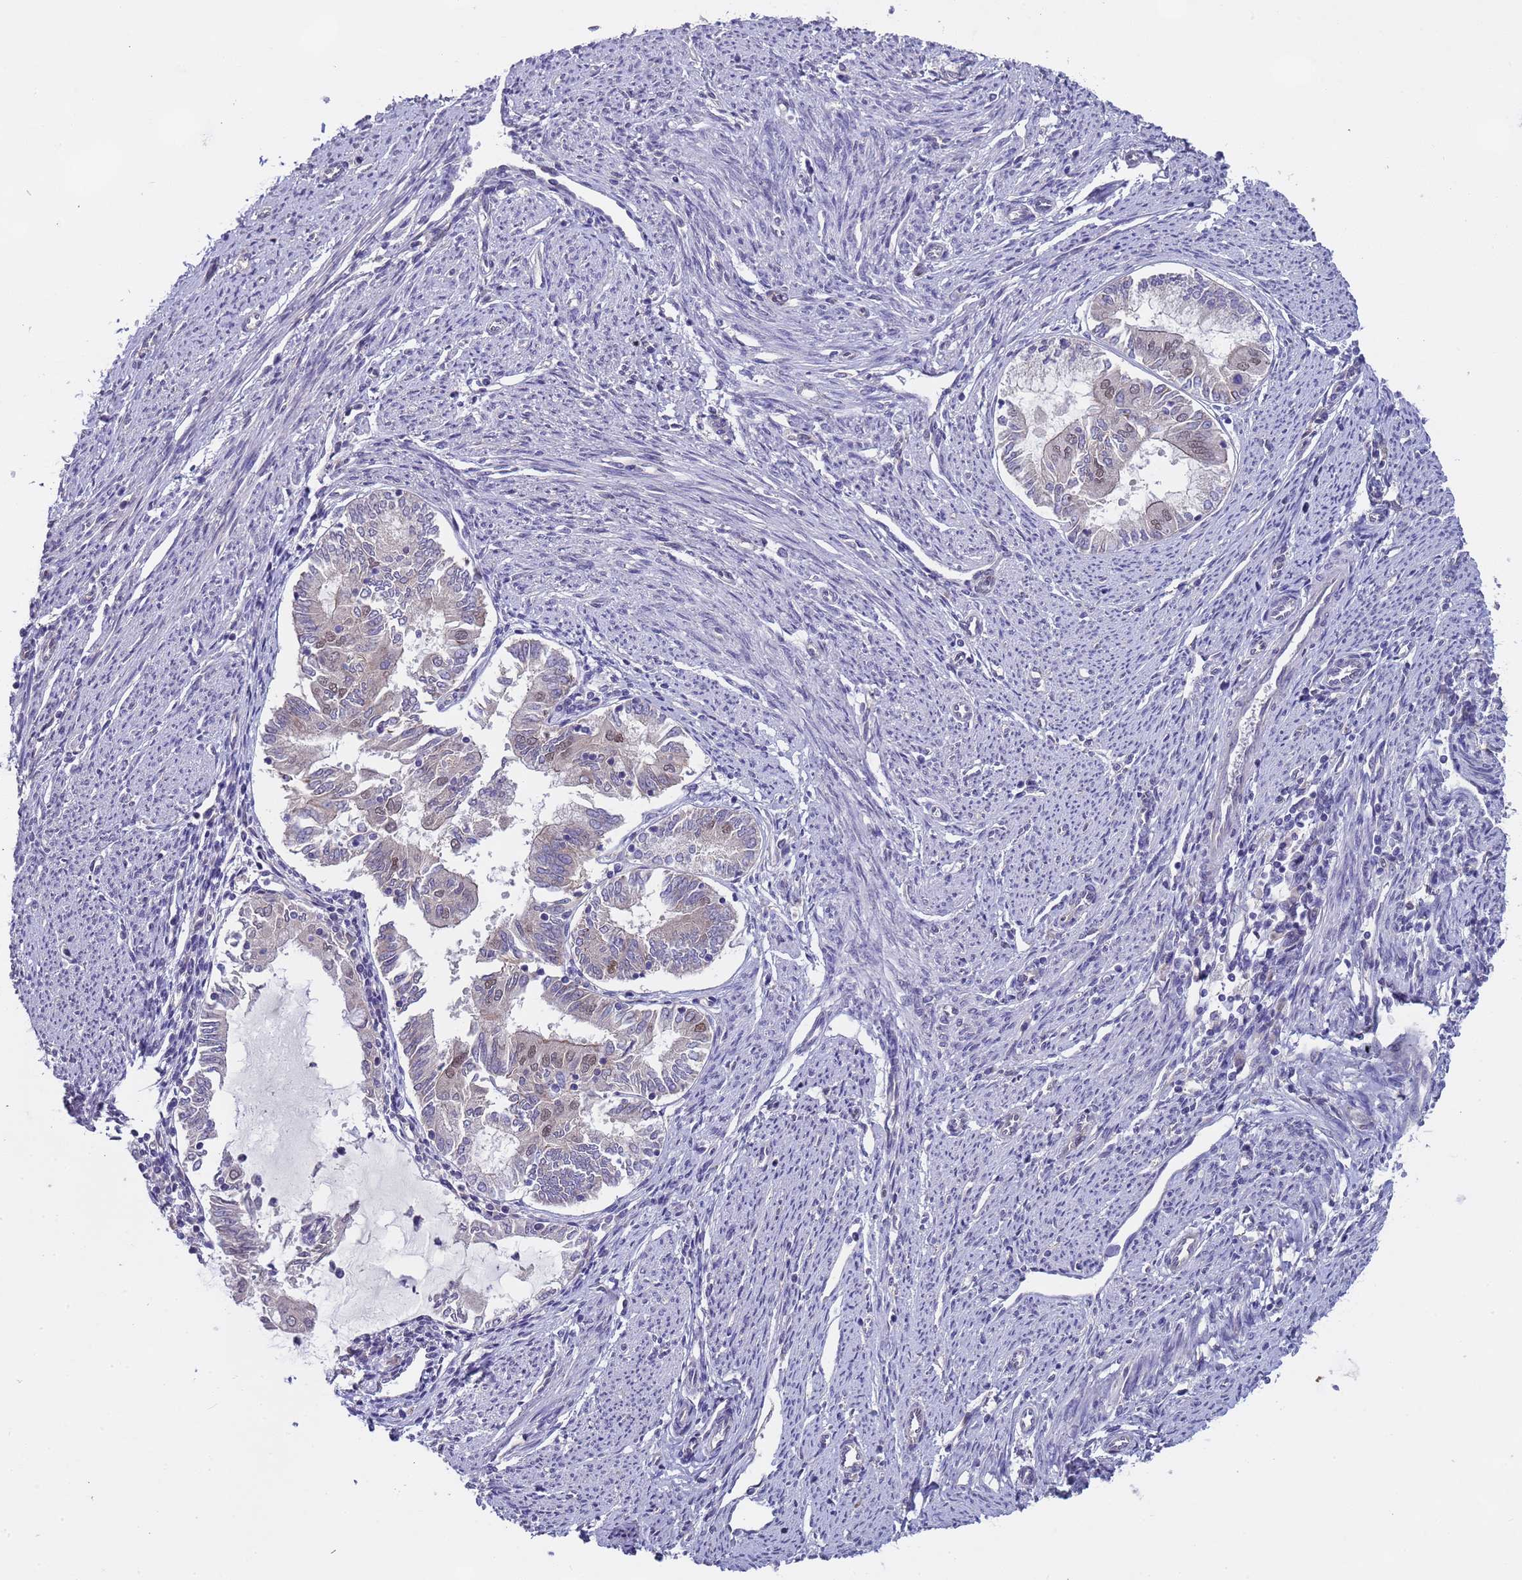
{"staining": {"intensity": "weak", "quantity": "<25%", "location": "nuclear"}, "tissue": "endometrial cancer", "cell_type": "Tumor cells", "image_type": "cancer", "snomed": [{"axis": "morphology", "description": "Adenocarcinoma, NOS"}, {"axis": "topography", "description": "Endometrium"}], "caption": "An immunohistochemistry (IHC) histopathology image of adenocarcinoma (endometrial) is shown. There is no staining in tumor cells of adenocarcinoma (endometrial).", "gene": "TRMT10A", "patient": {"sex": "female", "age": 79}}